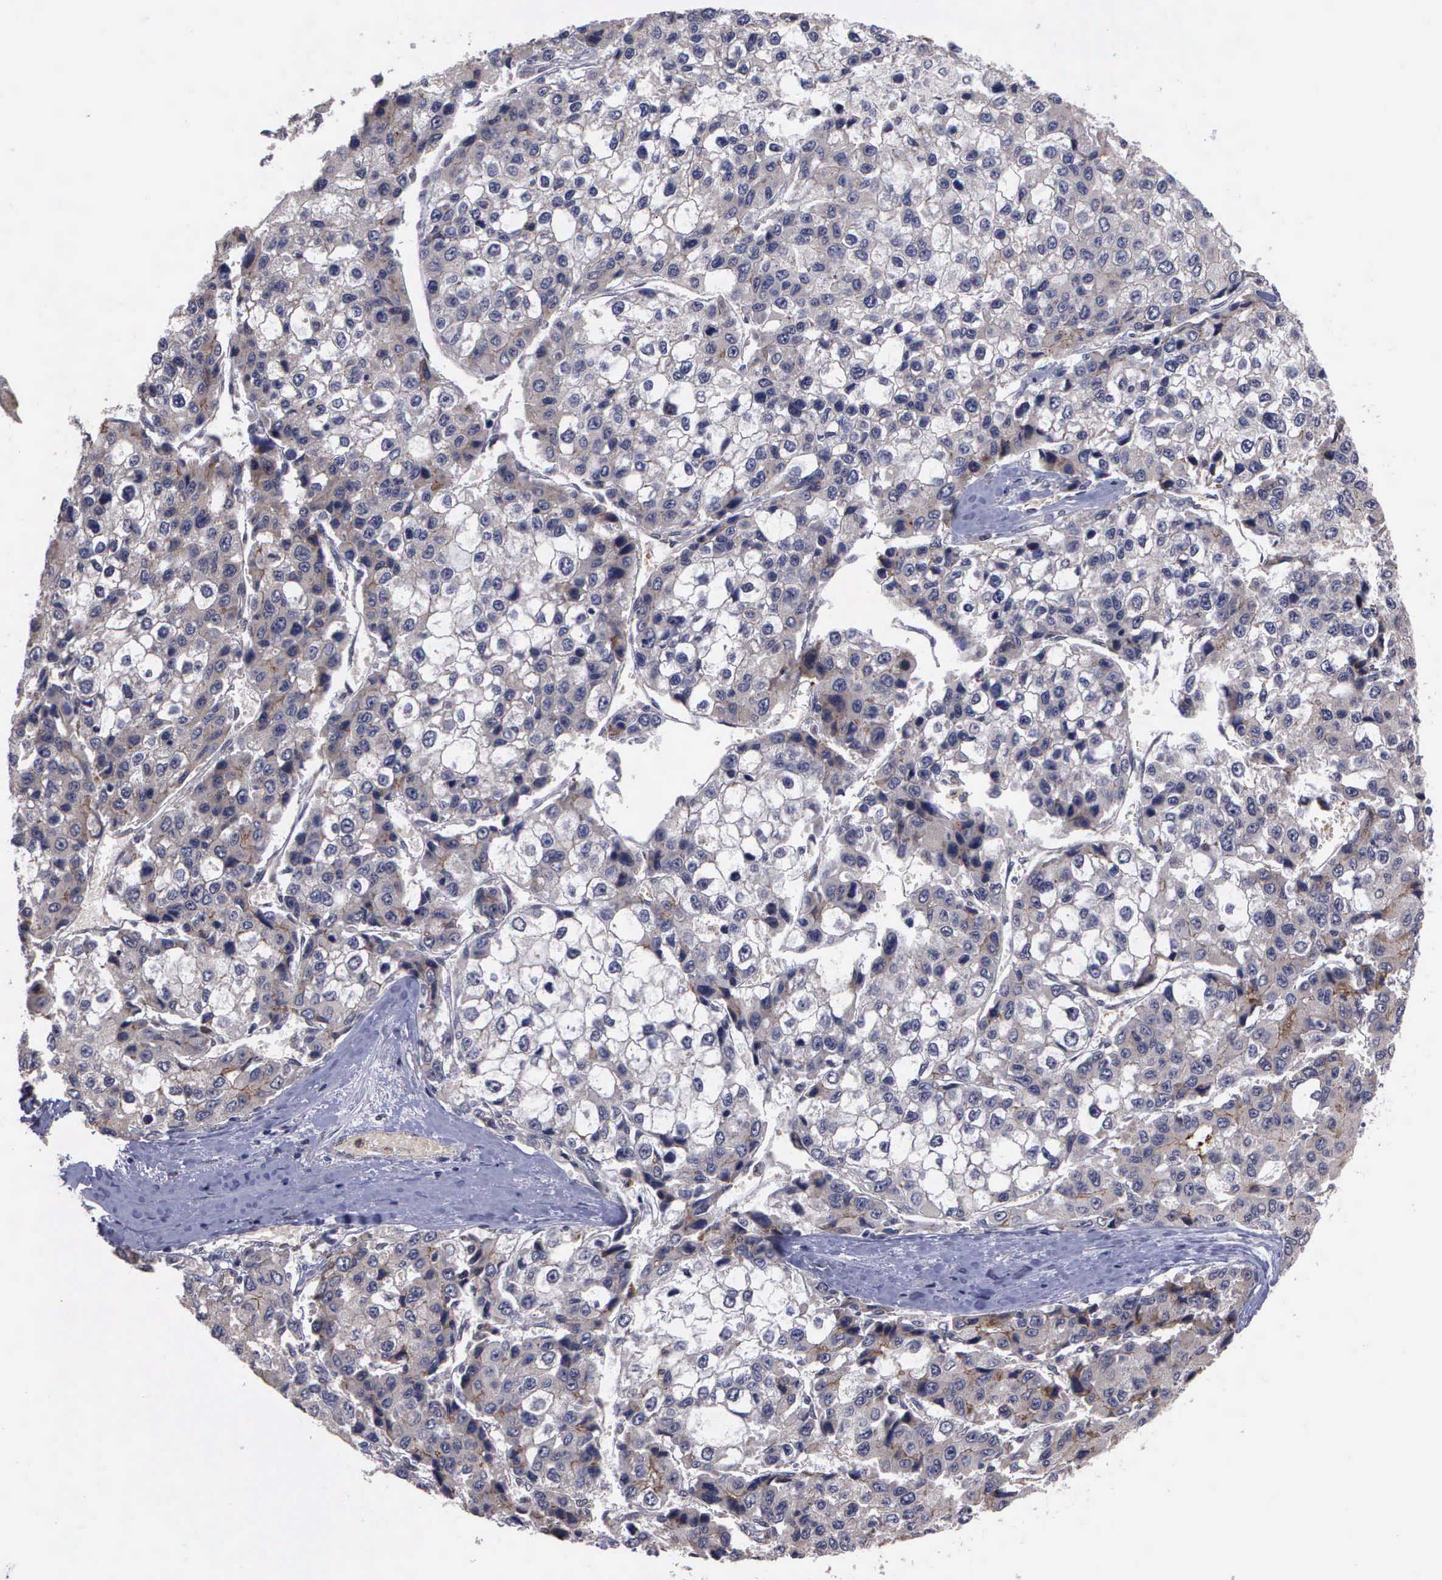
{"staining": {"intensity": "weak", "quantity": "25%-75%", "location": "cytoplasmic/membranous"}, "tissue": "liver cancer", "cell_type": "Tumor cells", "image_type": "cancer", "snomed": [{"axis": "morphology", "description": "Carcinoma, Hepatocellular, NOS"}, {"axis": "topography", "description": "Liver"}], "caption": "The histopathology image shows immunohistochemical staining of liver hepatocellular carcinoma. There is weak cytoplasmic/membranous expression is identified in about 25%-75% of tumor cells.", "gene": "MAP3K9", "patient": {"sex": "female", "age": 66}}